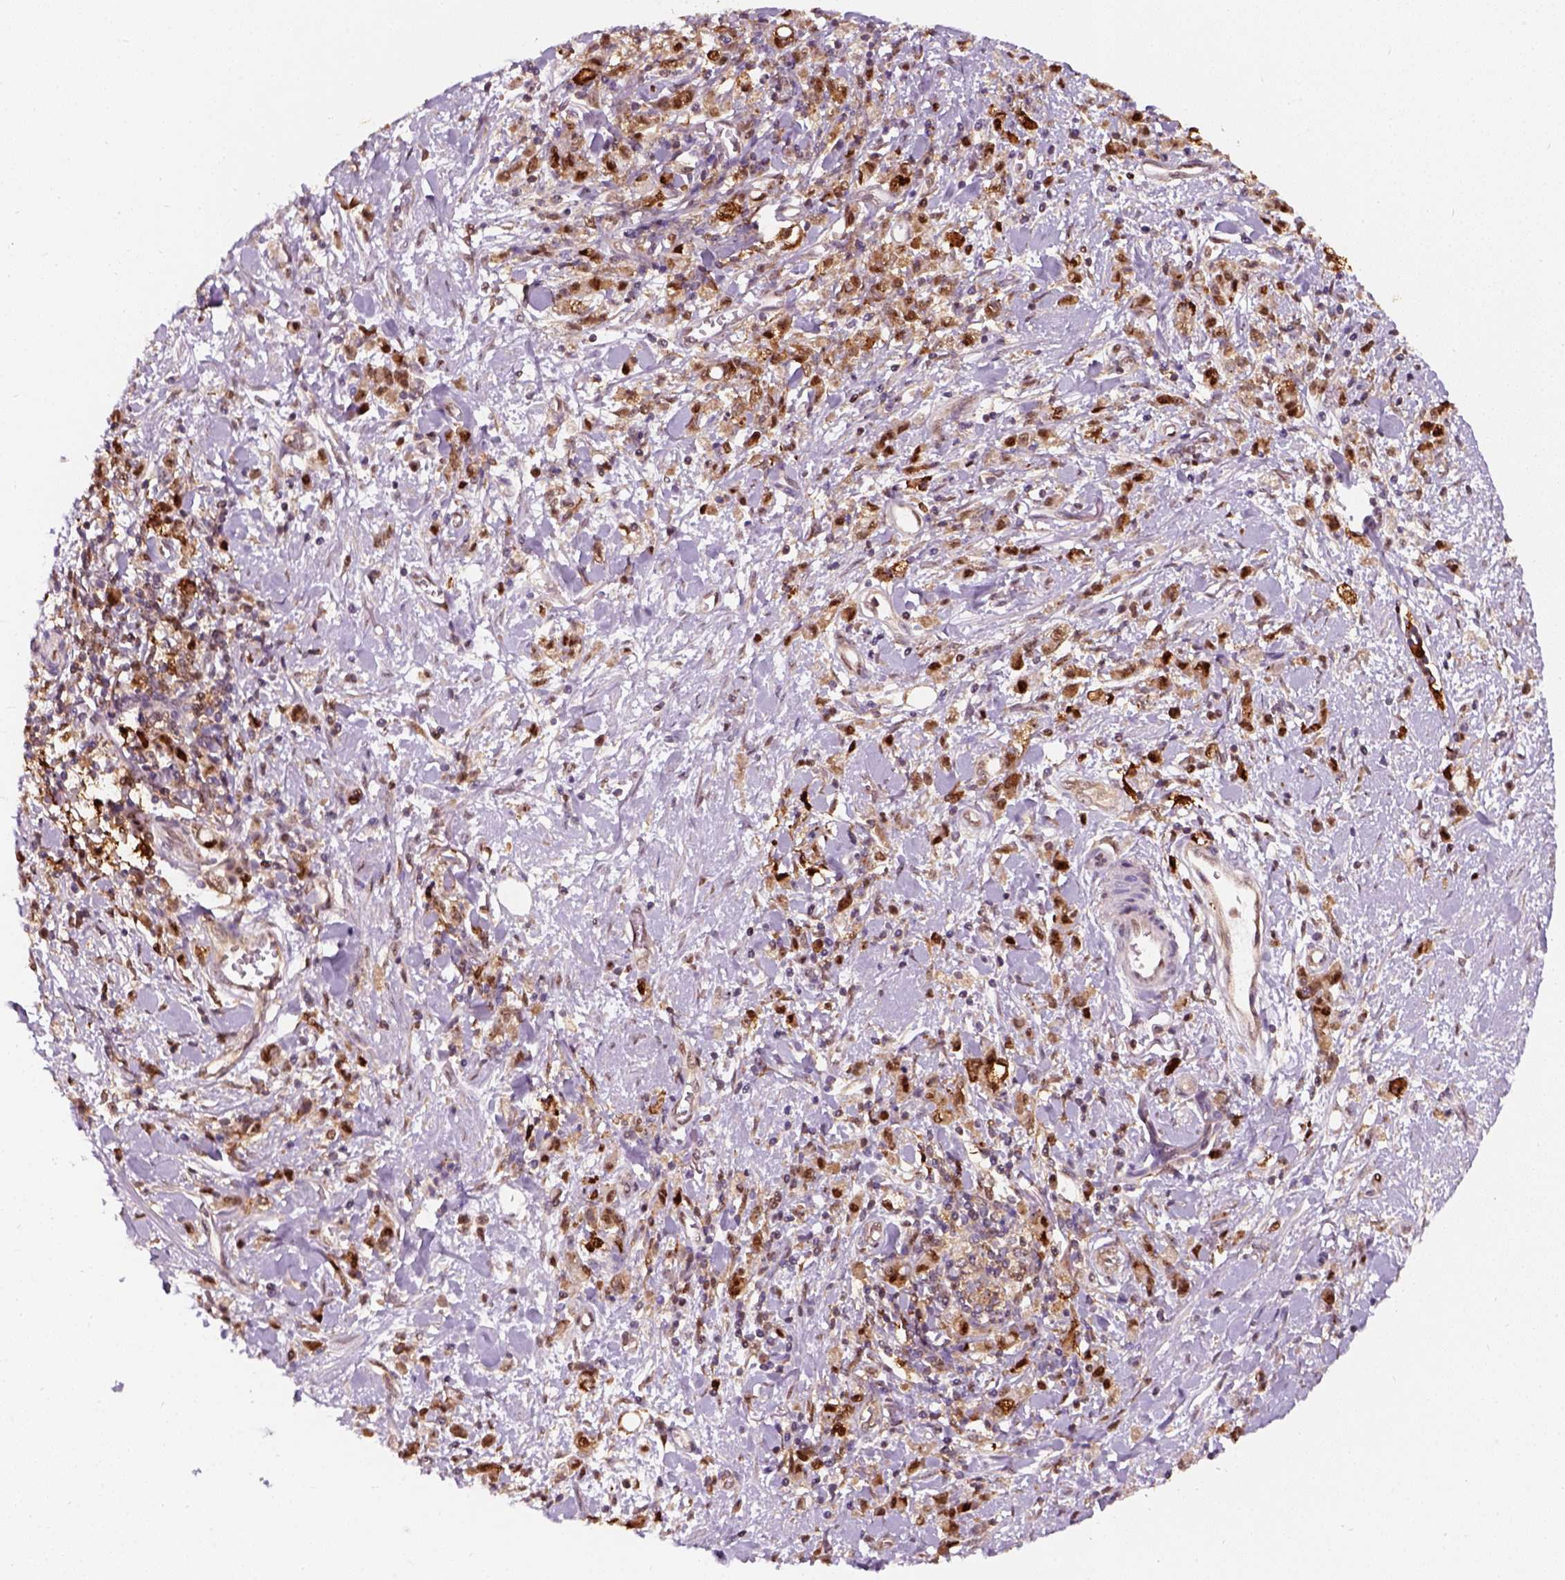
{"staining": {"intensity": "strong", "quantity": ">75%", "location": "cytoplasmic/membranous,nuclear"}, "tissue": "stomach cancer", "cell_type": "Tumor cells", "image_type": "cancer", "snomed": [{"axis": "morphology", "description": "Adenocarcinoma, NOS"}, {"axis": "topography", "description": "Stomach"}], "caption": "Brown immunohistochemical staining in stomach cancer shows strong cytoplasmic/membranous and nuclear expression in about >75% of tumor cells.", "gene": "SQSTM1", "patient": {"sex": "male", "age": 77}}